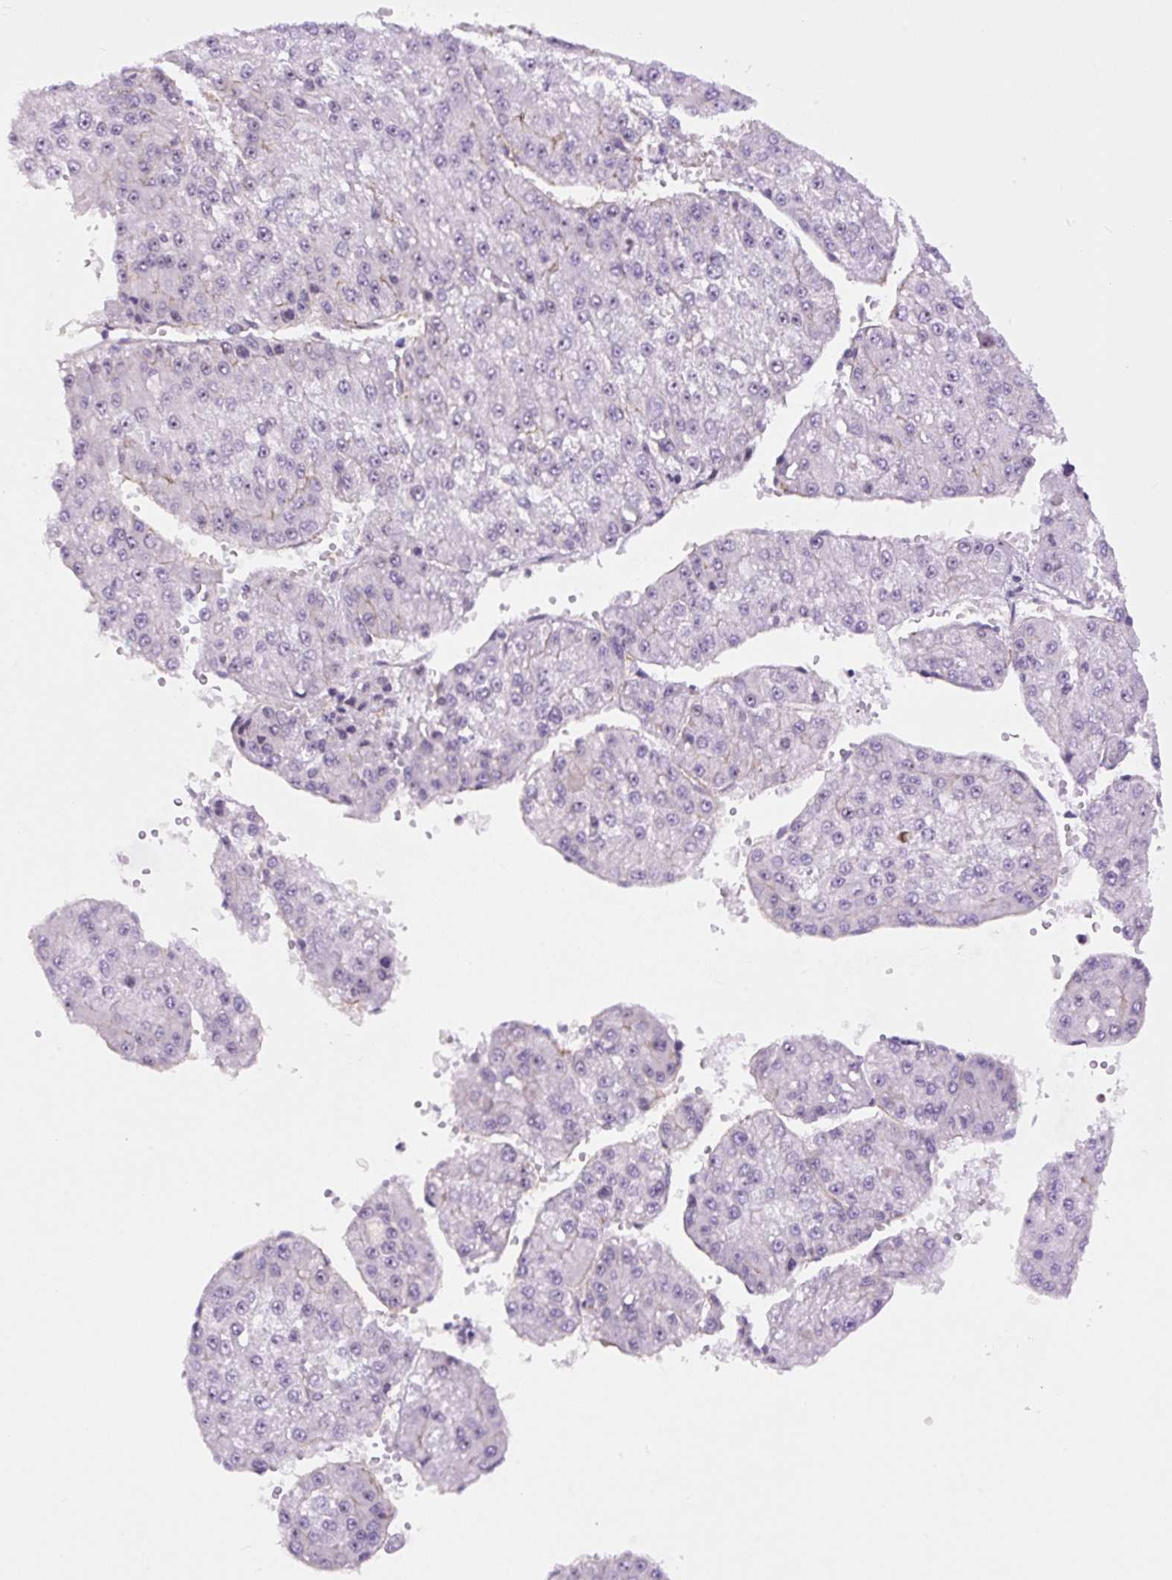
{"staining": {"intensity": "negative", "quantity": "none", "location": "none"}, "tissue": "liver cancer", "cell_type": "Tumor cells", "image_type": "cancer", "snomed": [{"axis": "morphology", "description": "Carcinoma, Hepatocellular, NOS"}, {"axis": "topography", "description": "Liver"}], "caption": "This is an immunohistochemistry (IHC) micrograph of human hepatocellular carcinoma (liver). There is no staining in tumor cells.", "gene": "MYO5C", "patient": {"sex": "female", "age": 73}}